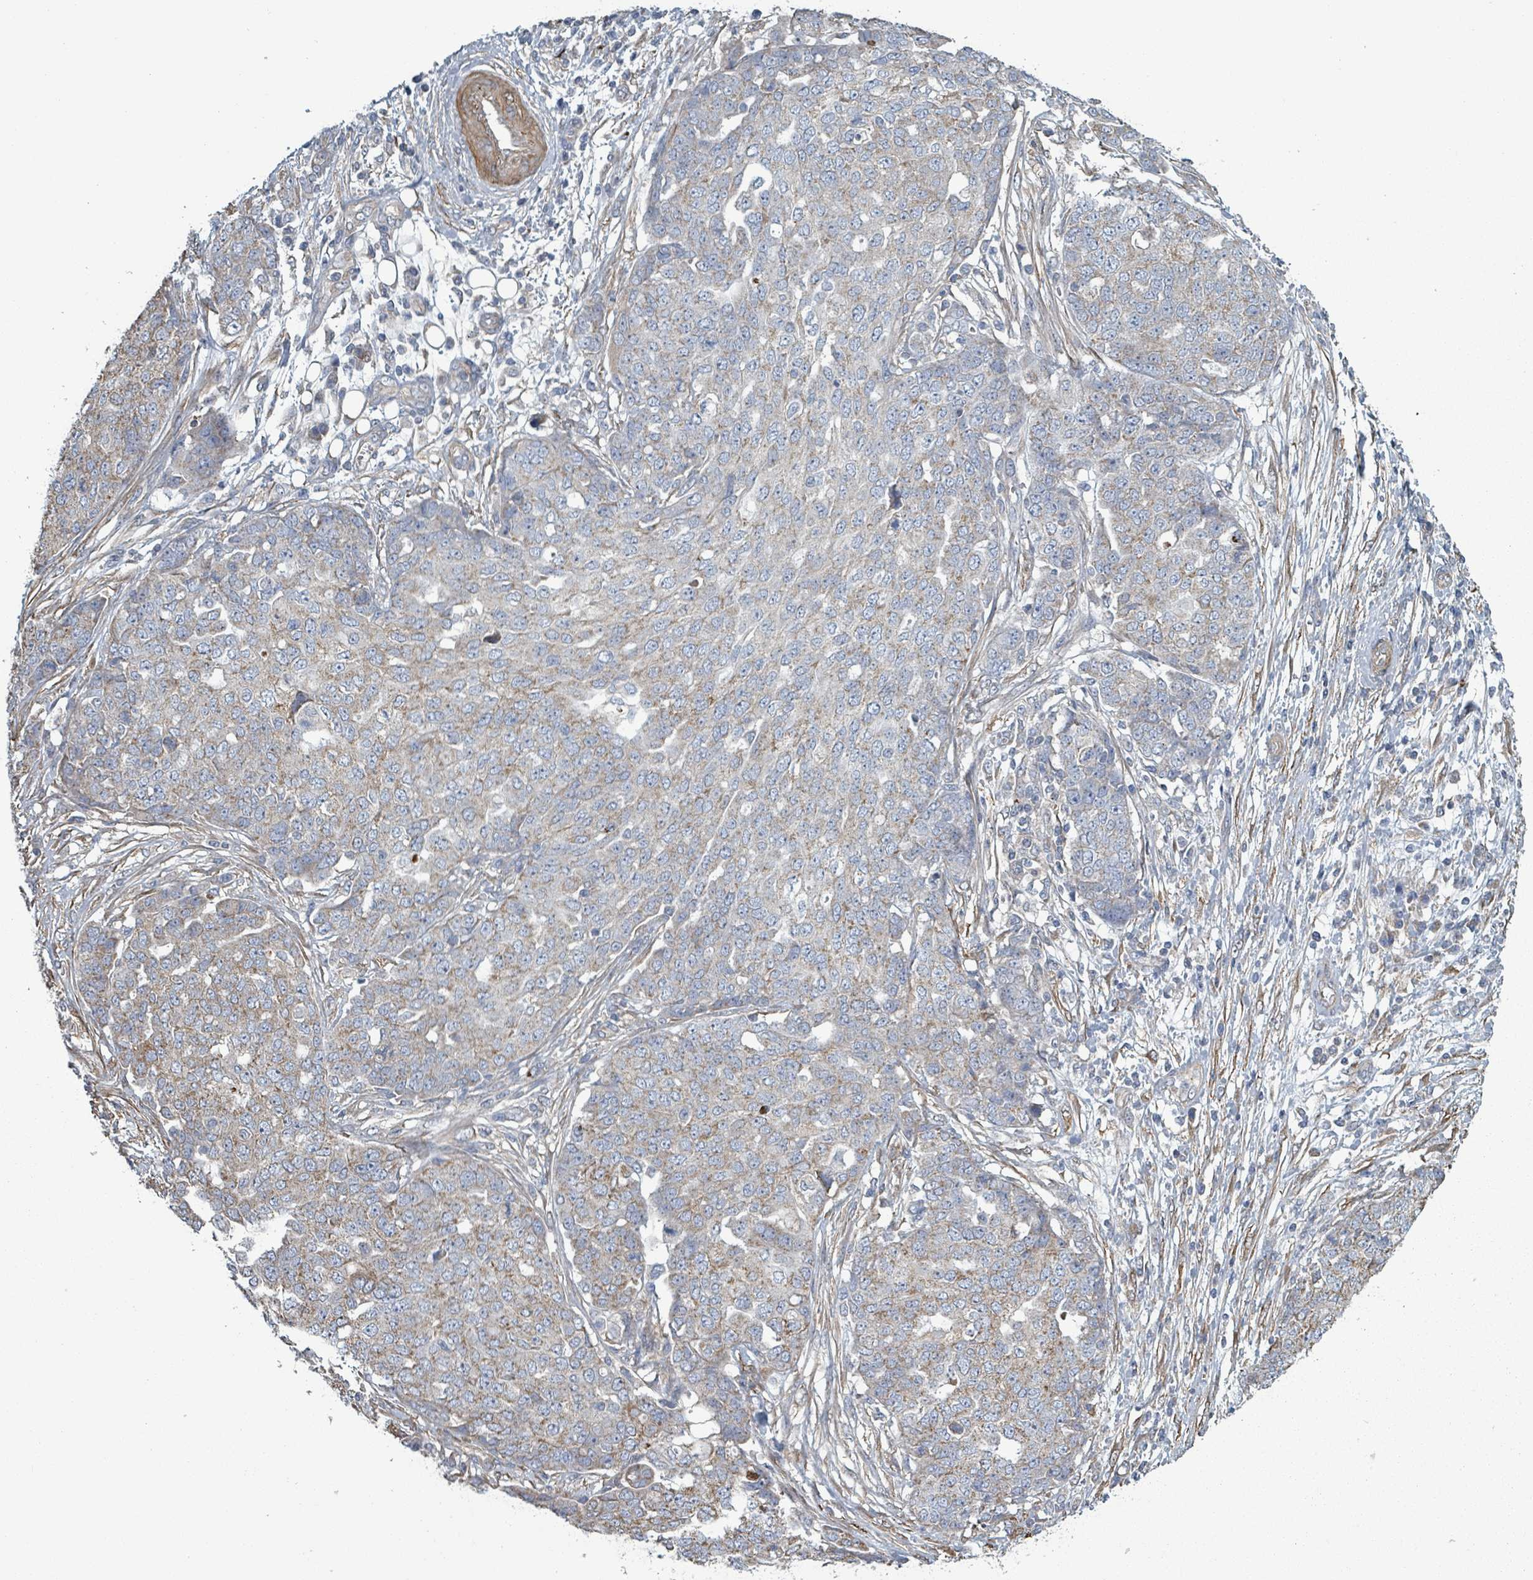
{"staining": {"intensity": "weak", "quantity": "25%-75%", "location": "cytoplasmic/membranous"}, "tissue": "ovarian cancer", "cell_type": "Tumor cells", "image_type": "cancer", "snomed": [{"axis": "morphology", "description": "Cystadenocarcinoma, serous, NOS"}, {"axis": "topography", "description": "Soft tissue"}, {"axis": "topography", "description": "Ovary"}], "caption": "Protein staining of ovarian serous cystadenocarcinoma tissue exhibits weak cytoplasmic/membranous positivity in about 25%-75% of tumor cells.", "gene": "ADCK1", "patient": {"sex": "female", "age": 57}}